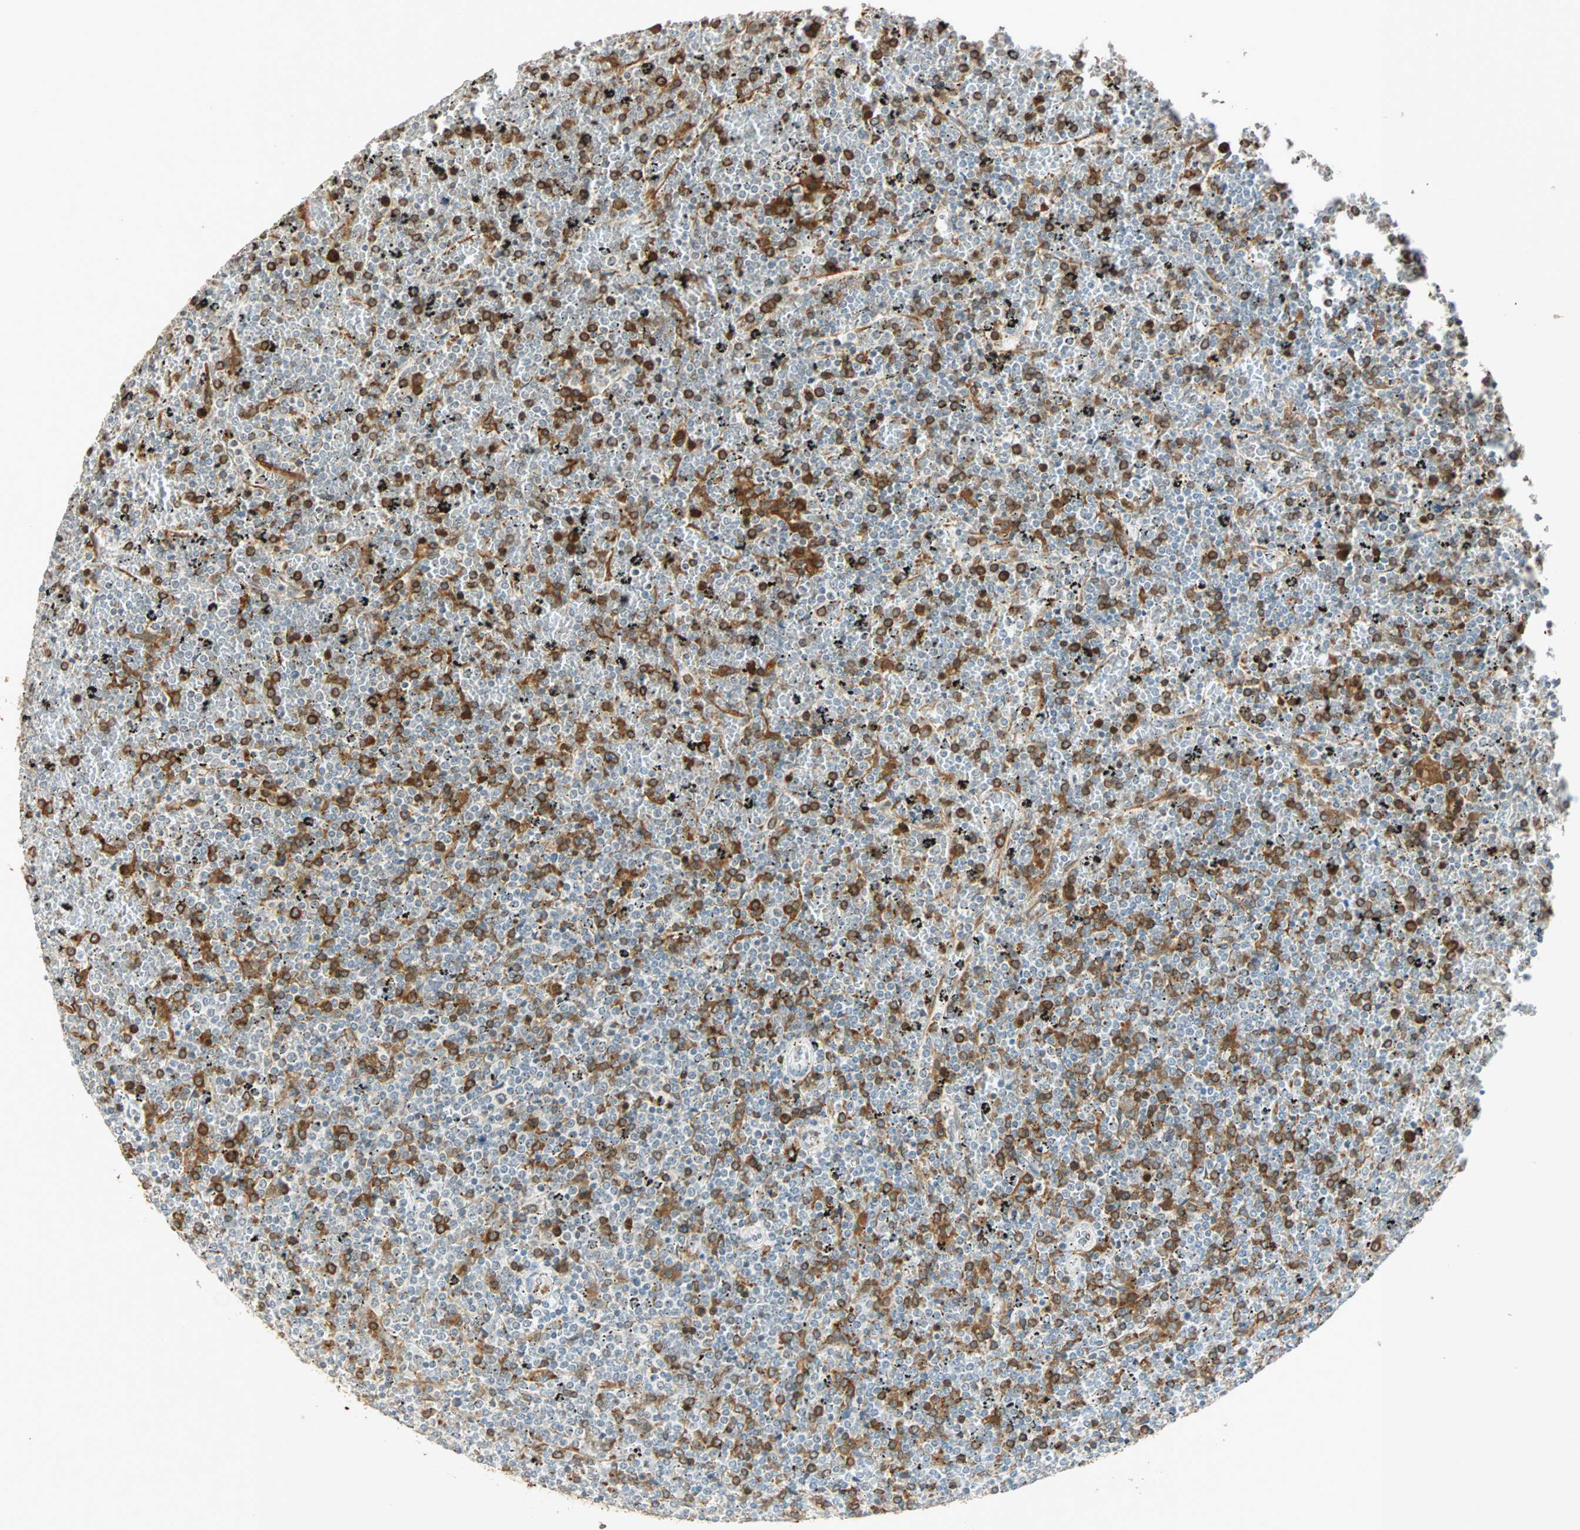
{"staining": {"intensity": "strong", "quantity": "25%-75%", "location": "cytoplasmic/membranous,nuclear"}, "tissue": "lymphoma", "cell_type": "Tumor cells", "image_type": "cancer", "snomed": [{"axis": "morphology", "description": "Malignant lymphoma, non-Hodgkin's type, Low grade"}, {"axis": "topography", "description": "Spleen"}], "caption": "Protein expression analysis of lymphoma exhibits strong cytoplasmic/membranous and nuclear expression in about 25%-75% of tumor cells.", "gene": "BCAN", "patient": {"sex": "female", "age": 77}}